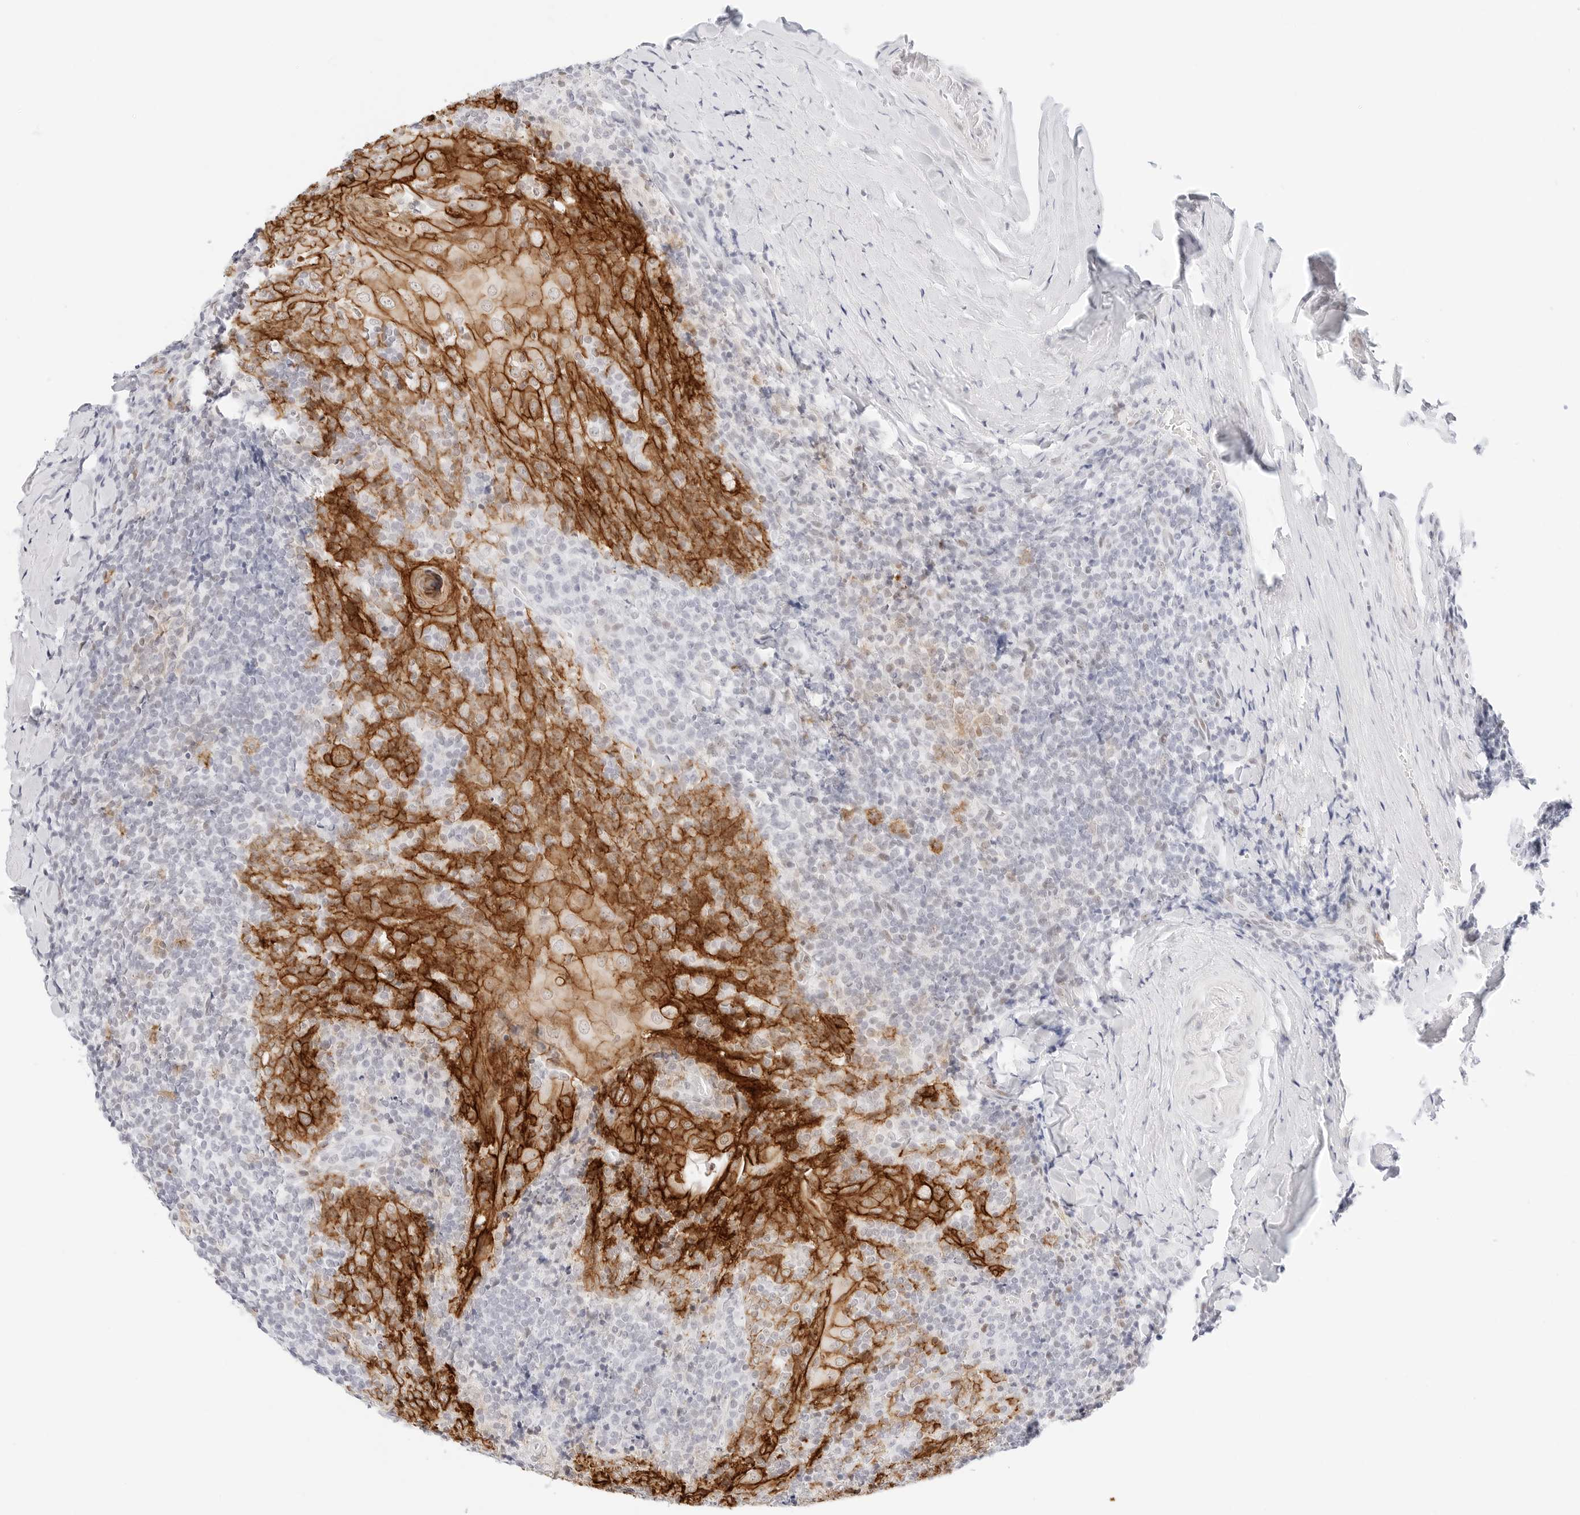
{"staining": {"intensity": "negative", "quantity": "none", "location": "none"}, "tissue": "tonsil", "cell_type": "Germinal center cells", "image_type": "normal", "snomed": [{"axis": "morphology", "description": "Normal tissue, NOS"}, {"axis": "topography", "description": "Tonsil"}], "caption": "Immunohistochemistry photomicrograph of benign human tonsil stained for a protein (brown), which demonstrates no staining in germinal center cells.", "gene": "CDH1", "patient": {"sex": "male", "age": 37}}